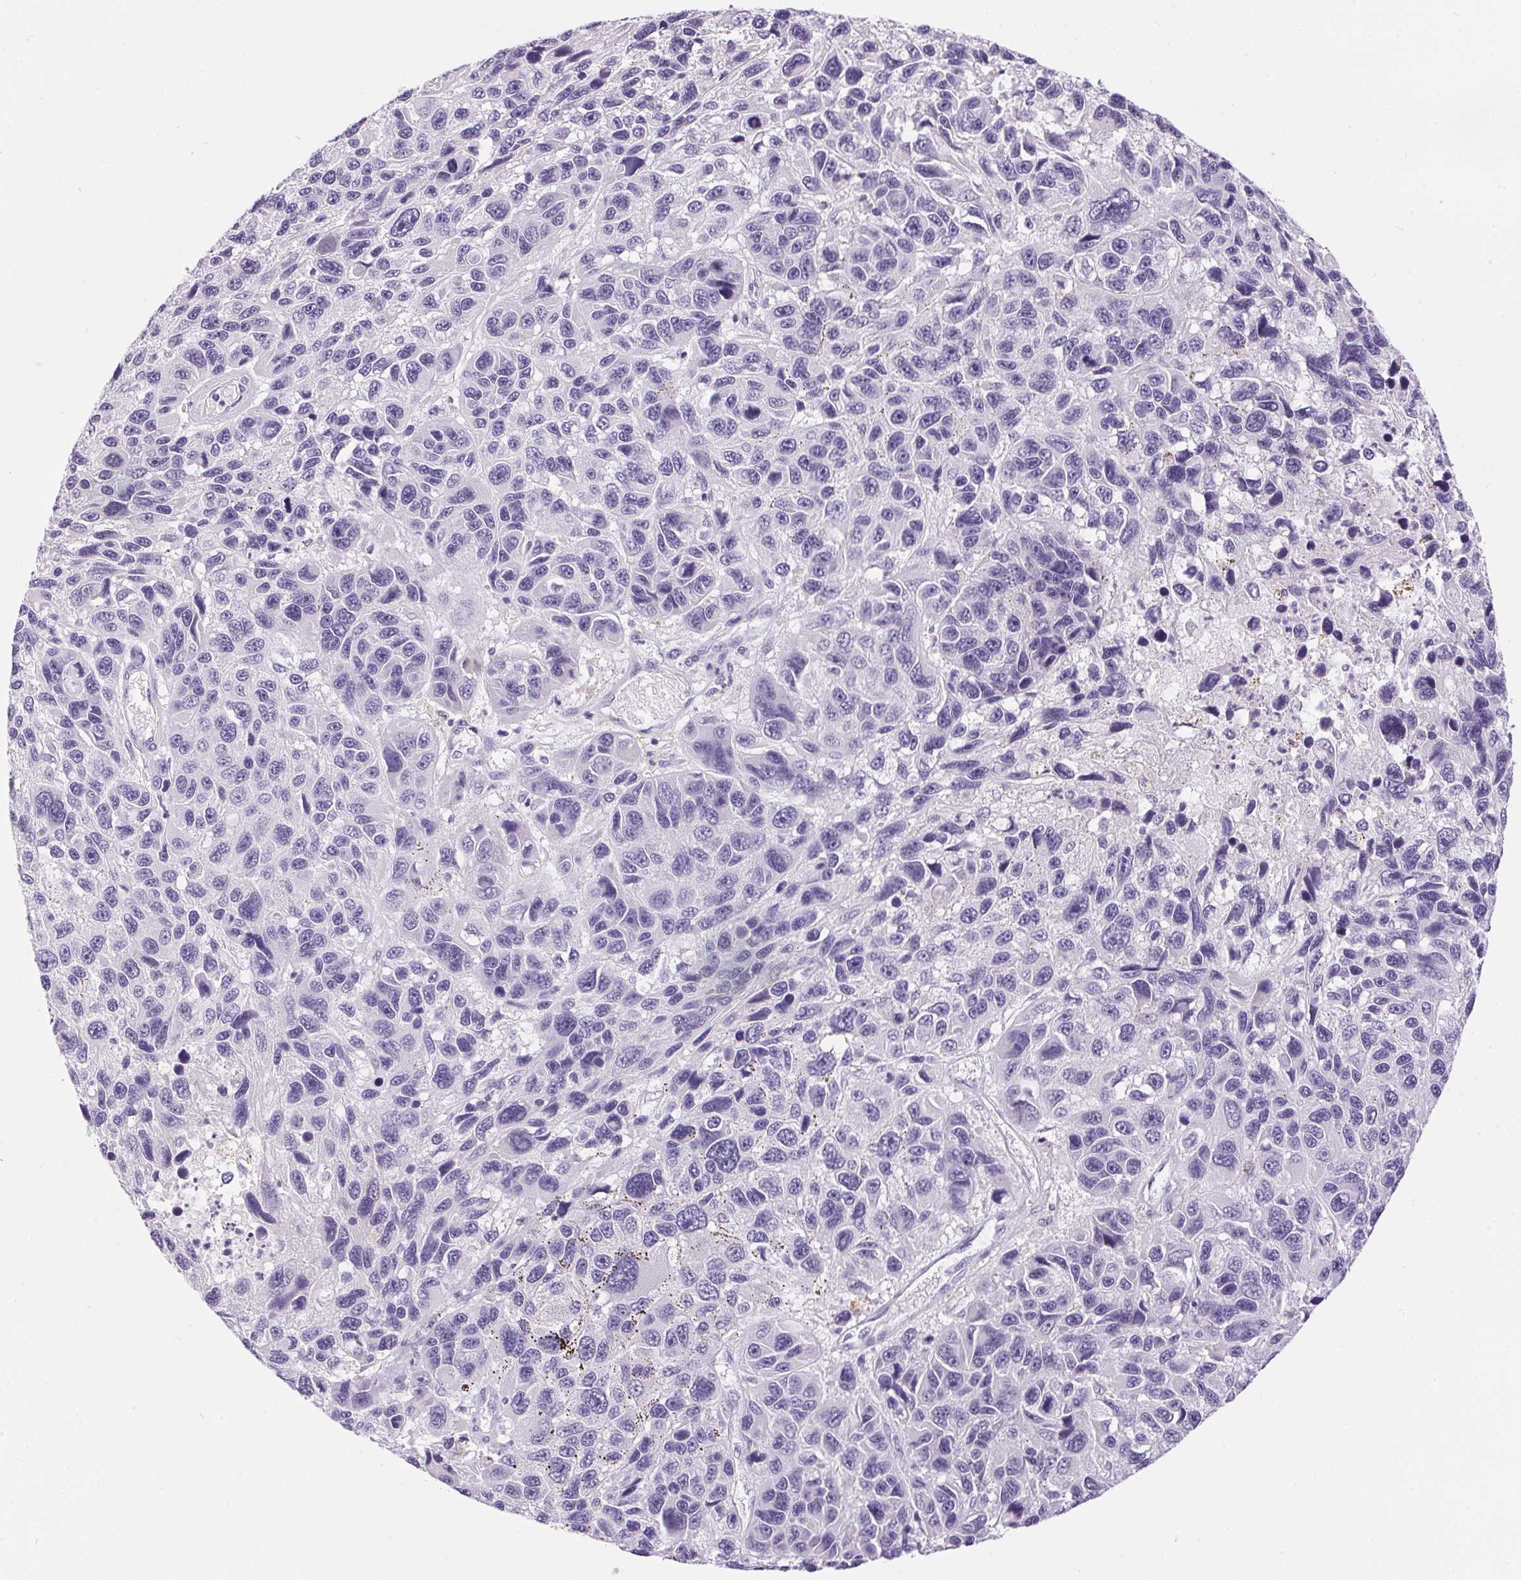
{"staining": {"intensity": "negative", "quantity": "none", "location": "none"}, "tissue": "melanoma", "cell_type": "Tumor cells", "image_type": "cancer", "snomed": [{"axis": "morphology", "description": "Malignant melanoma, NOS"}, {"axis": "topography", "description": "Skin"}], "caption": "A photomicrograph of human melanoma is negative for staining in tumor cells.", "gene": "PNLIPRP3", "patient": {"sex": "male", "age": 53}}